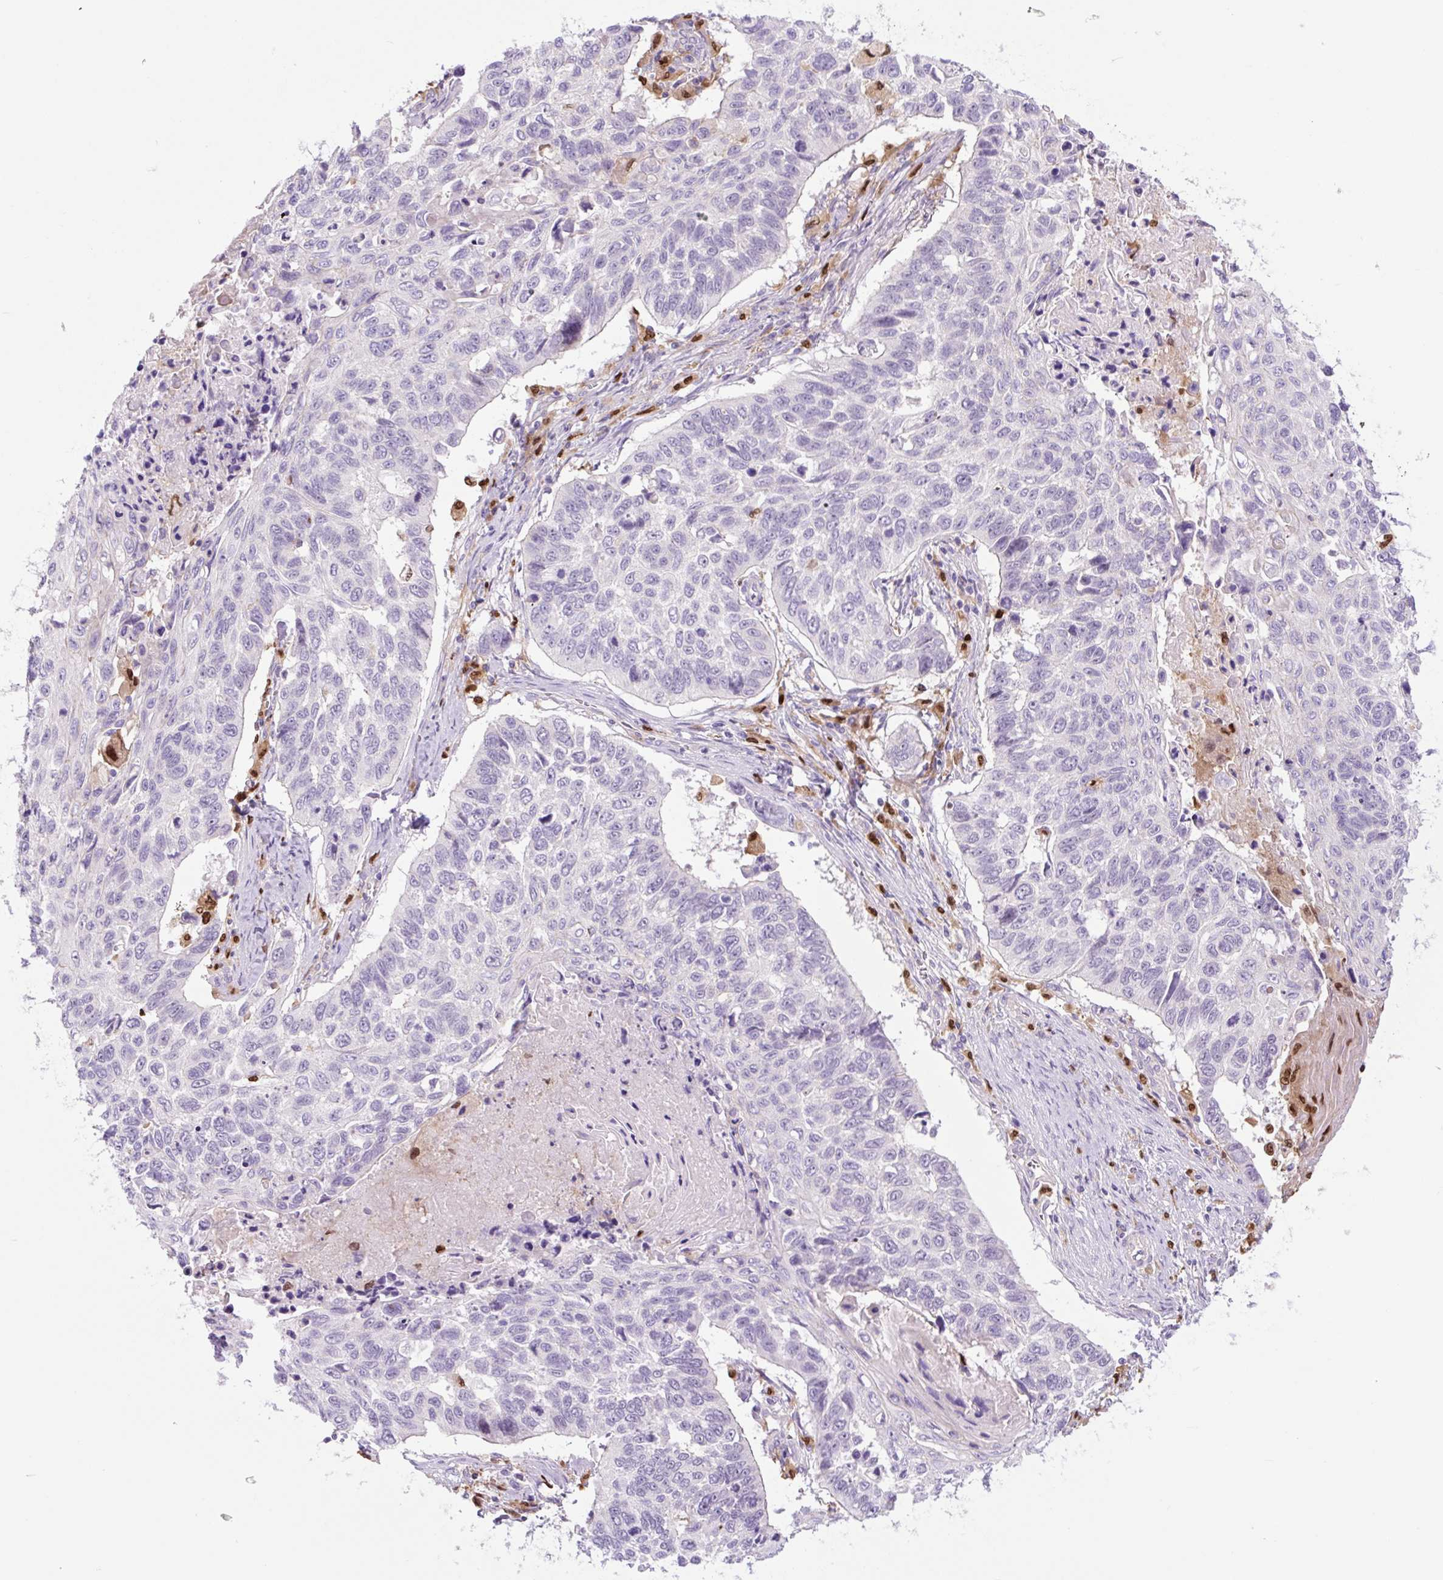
{"staining": {"intensity": "negative", "quantity": "none", "location": "none"}, "tissue": "lung cancer", "cell_type": "Tumor cells", "image_type": "cancer", "snomed": [{"axis": "morphology", "description": "Squamous cell carcinoma, NOS"}, {"axis": "topography", "description": "Lung"}], "caption": "Immunohistochemistry (IHC) histopathology image of neoplastic tissue: squamous cell carcinoma (lung) stained with DAB (3,3'-diaminobenzidine) exhibits no significant protein positivity in tumor cells.", "gene": "SPI1", "patient": {"sex": "male", "age": 62}}